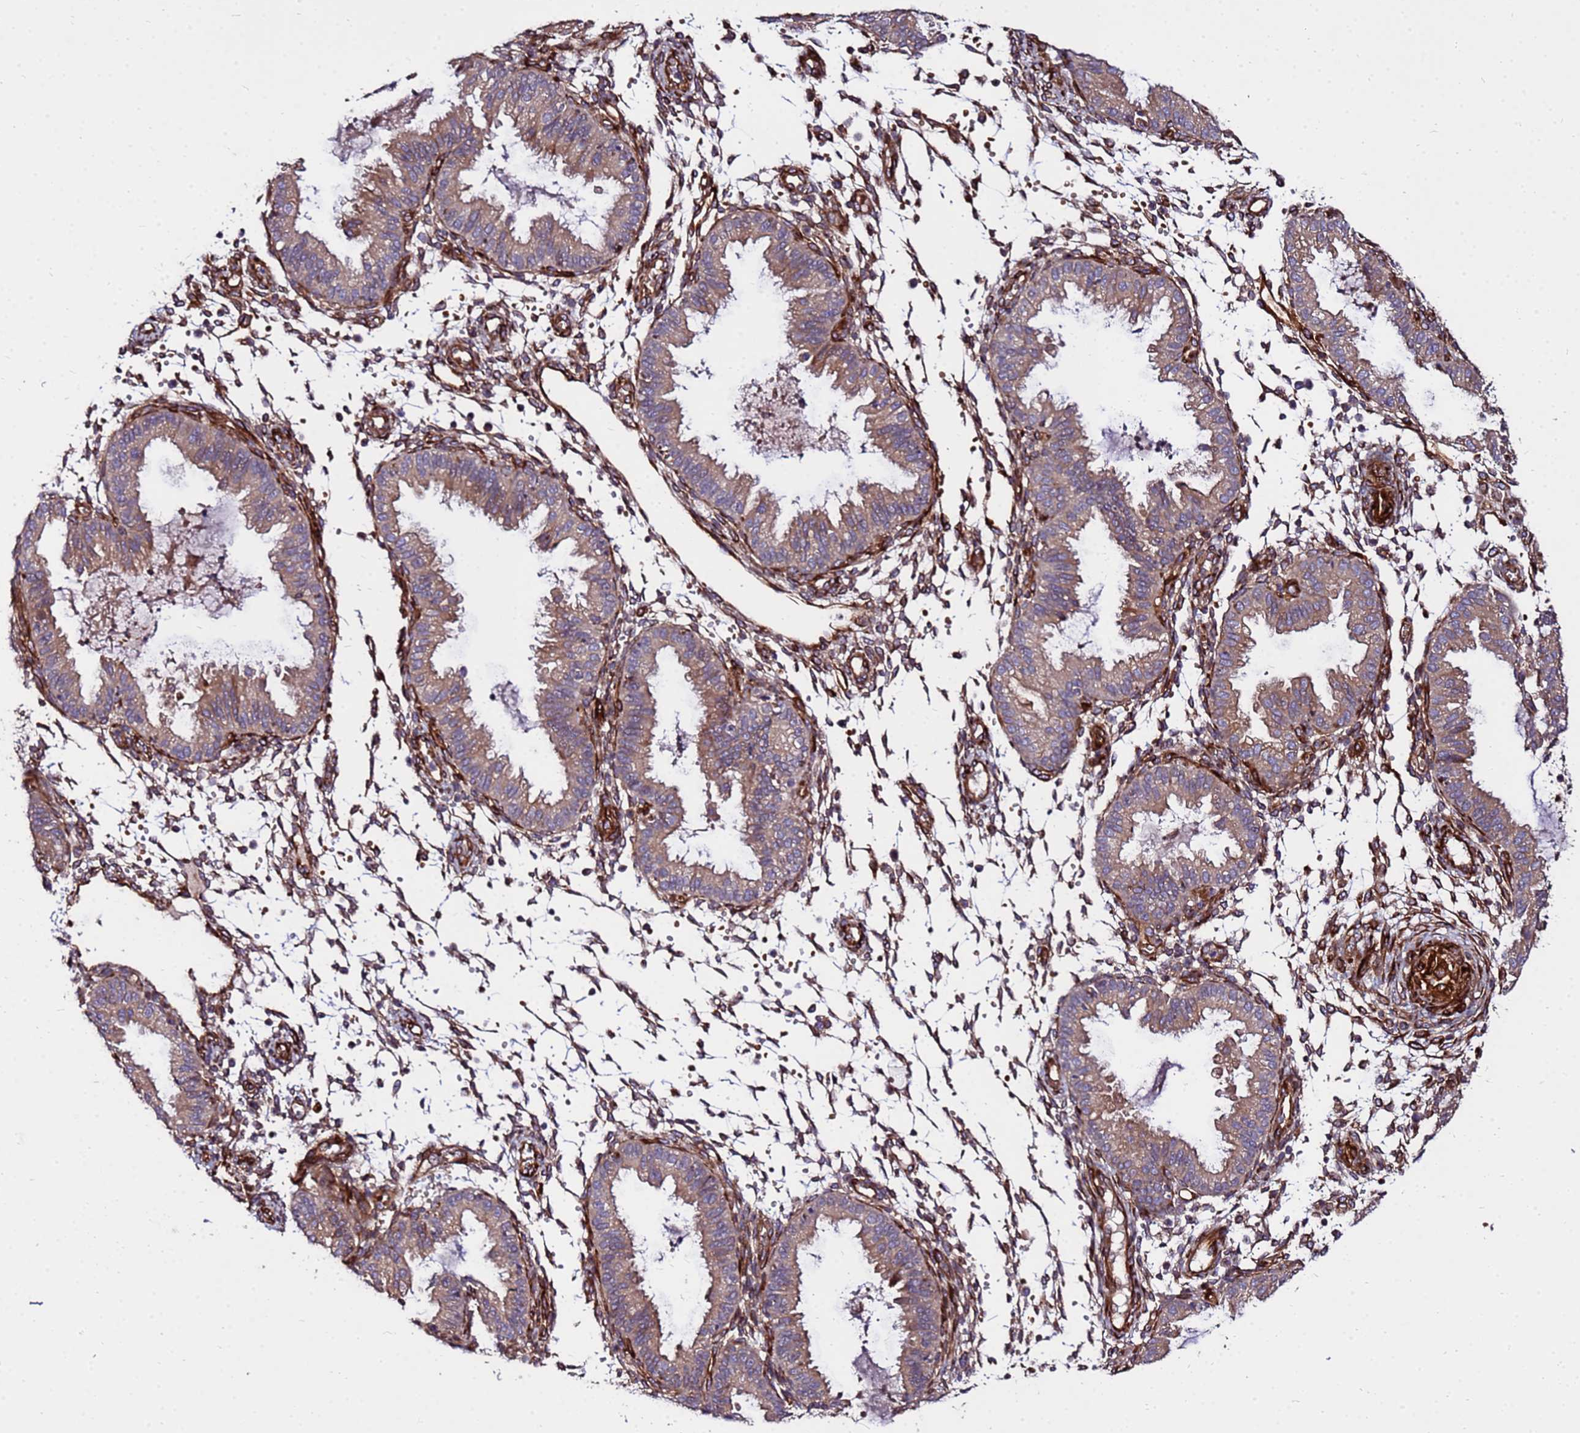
{"staining": {"intensity": "moderate", "quantity": "<25%", "location": "cytoplasmic/membranous"}, "tissue": "endometrium", "cell_type": "Cells in endometrial stroma", "image_type": "normal", "snomed": [{"axis": "morphology", "description": "Normal tissue, NOS"}, {"axis": "topography", "description": "Endometrium"}], "caption": "IHC image of benign human endometrium stained for a protein (brown), which exhibits low levels of moderate cytoplasmic/membranous staining in approximately <25% of cells in endometrial stroma.", "gene": "WWC2", "patient": {"sex": "female", "age": 33}}